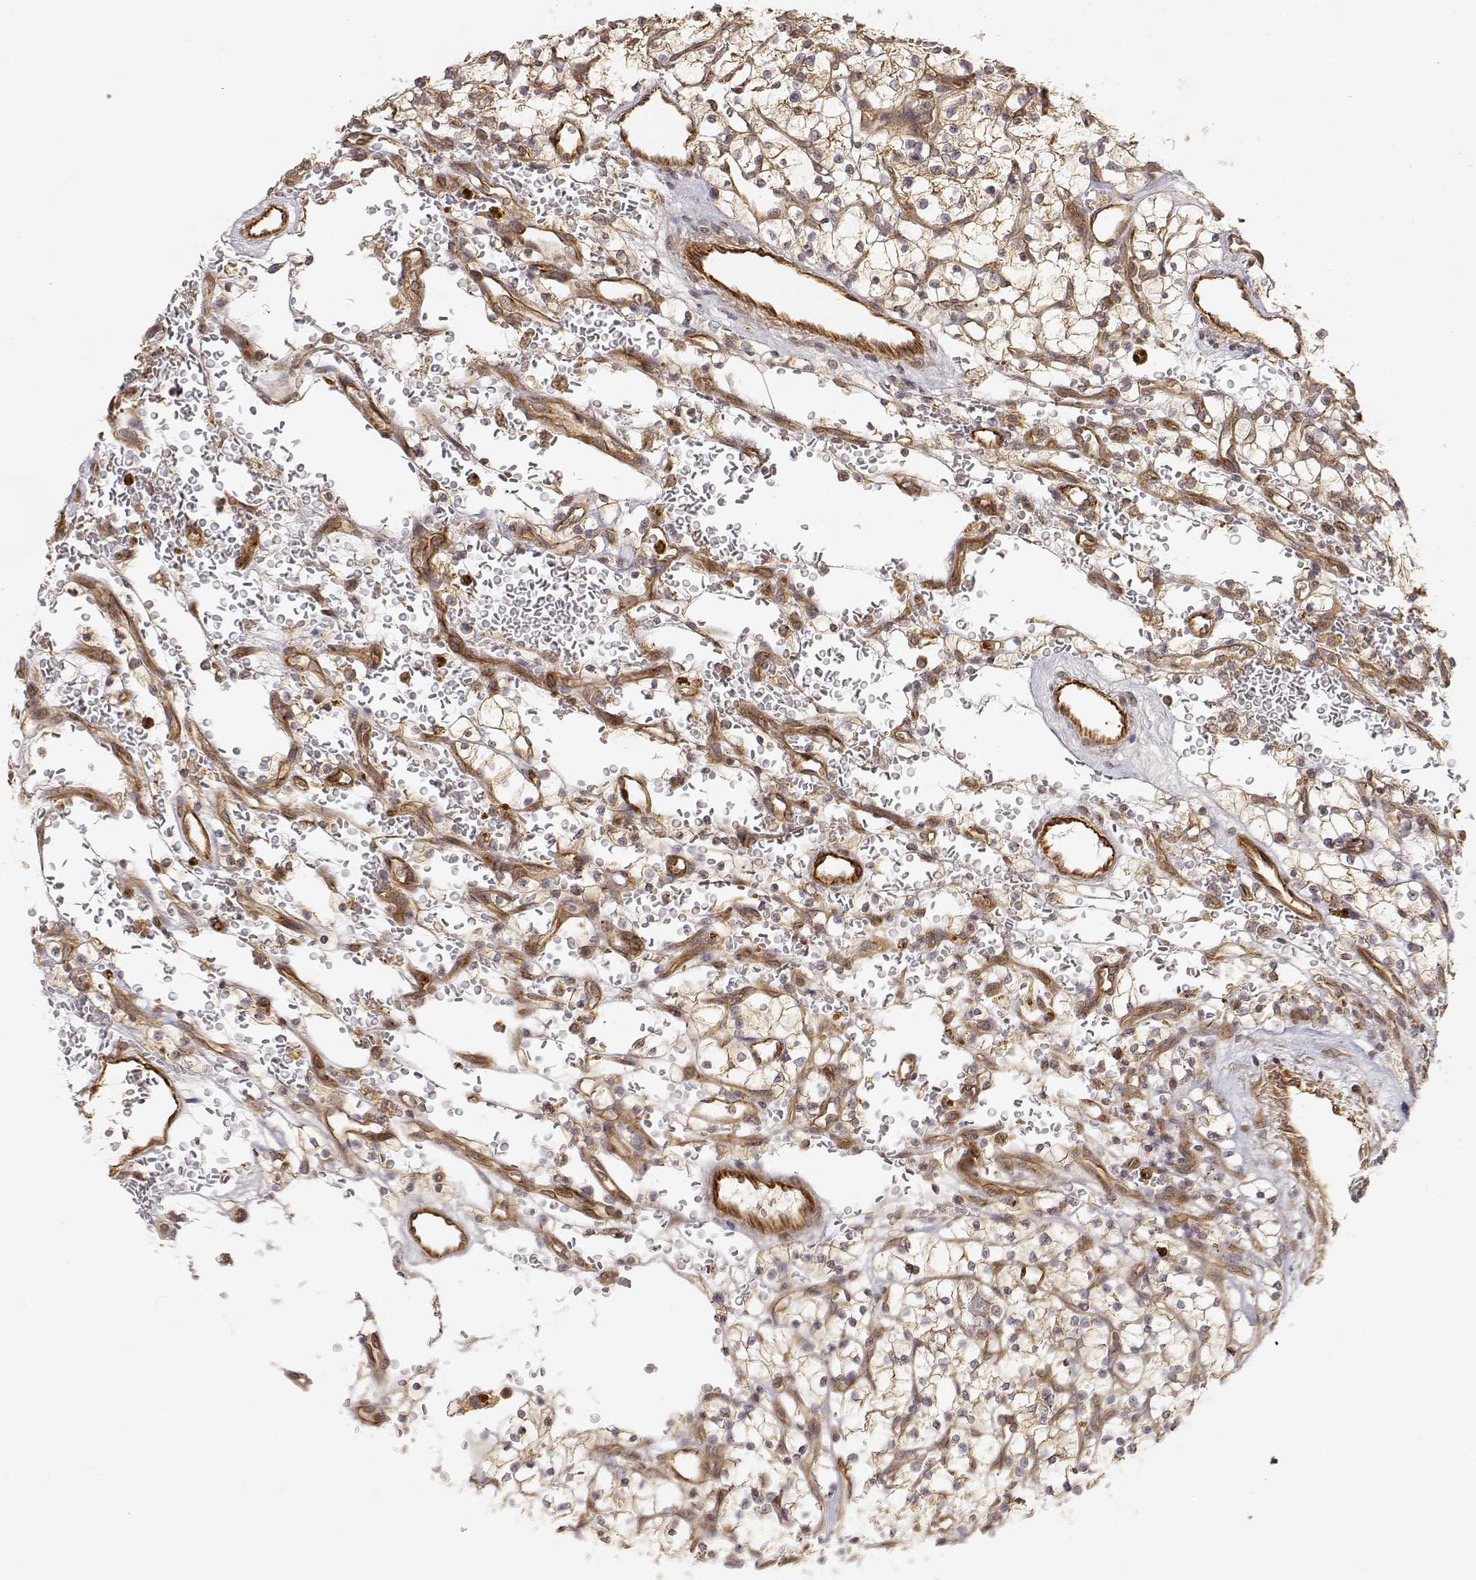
{"staining": {"intensity": "moderate", "quantity": ">75%", "location": "cytoplasmic/membranous"}, "tissue": "renal cancer", "cell_type": "Tumor cells", "image_type": "cancer", "snomed": [{"axis": "morphology", "description": "Adenocarcinoma, NOS"}, {"axis": "topography", "description": "Kidney"}], "caption": "Human adenocarcinoma (renal) stained for a protein (brown) displays moderate cytoplasmic/membranous positive positivity in about >75% of tumor cells.", "gene": "CDK5RAP2", "patient": {"sex": "female", "age": 64}}